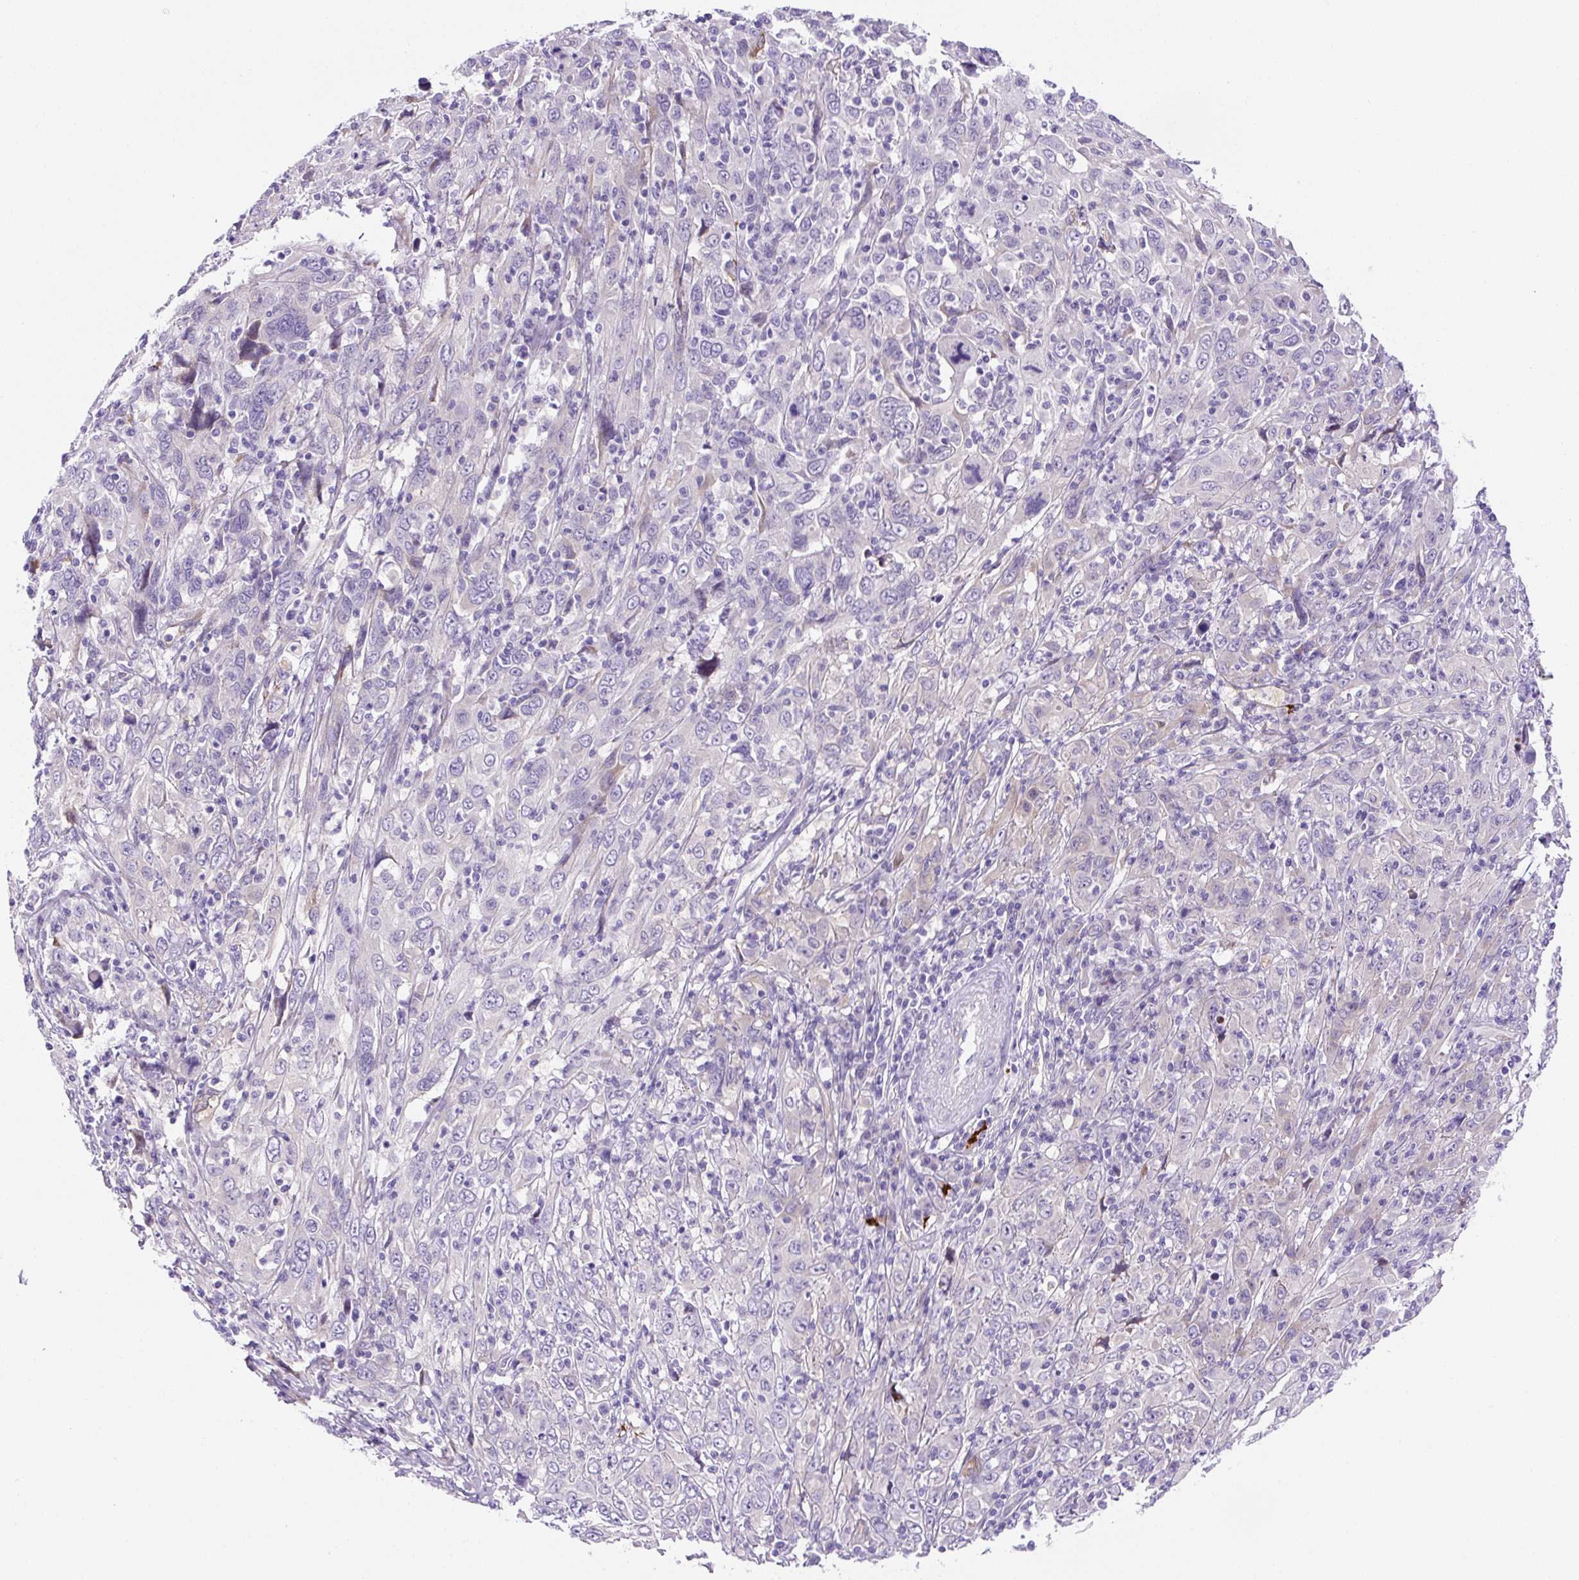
{"staining": {"intensity": "negative", "quantity": "none", "location": "none"}, "tissue": "cervical cancer", "cell_type": "Tumor cells", "image_type": "cancer", "snomed": [{"axis": "morphology", "description": "Squamous cell carcinoma, NOS"}, {"axis": "topography", "description": "Cervix"}], "caption": "Cervical cancer (squamous cell carcinoma) stained for a protein using IHC demonstrates no staining tumor cells.", "gene": "ASB4", "patient": {"sex": "female", "age": 46}}